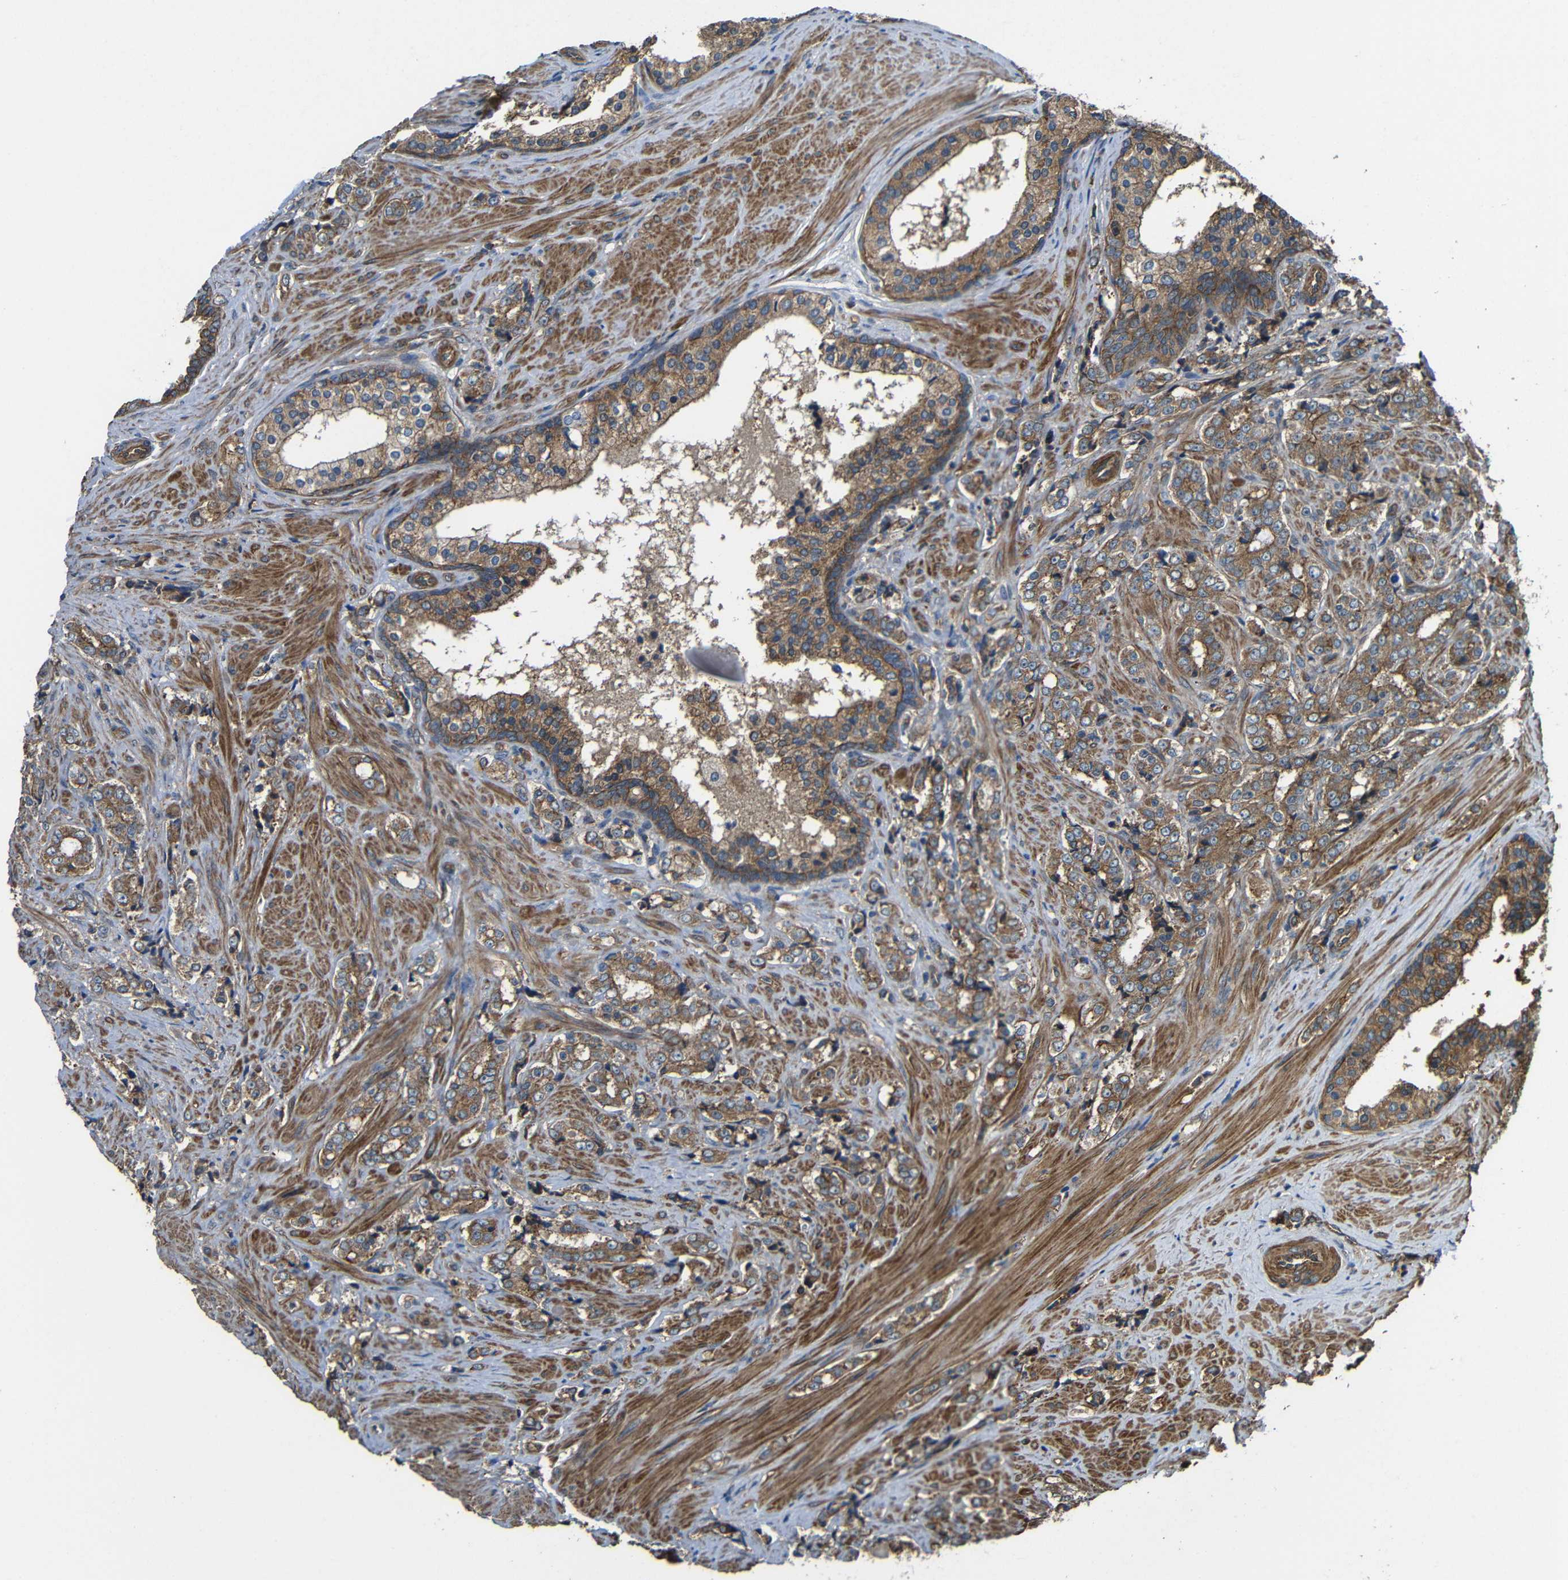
{"staining": {"intensity": "moderate", "quantity": ">75%", "location": "cytoplasmic/membranous"}, "tissue": "prostate cancer", "cell_type": "Tumor cells", "image_type": "cancer", "snomed": [{"axis": "morphology", "description": "Adenocarcinoma, Low grade"}, {"axis": "topography", "description": "Prostate"}], "caption": "Protein analysis of prostate cancer (low-grade adenocarcinoma) tissue demonstrates moderate cytoplasmic/membranous positivity in about >75% of tumor cells.", "gene": "PTCH1", "patient": {"sex": "male", "age": 60}}